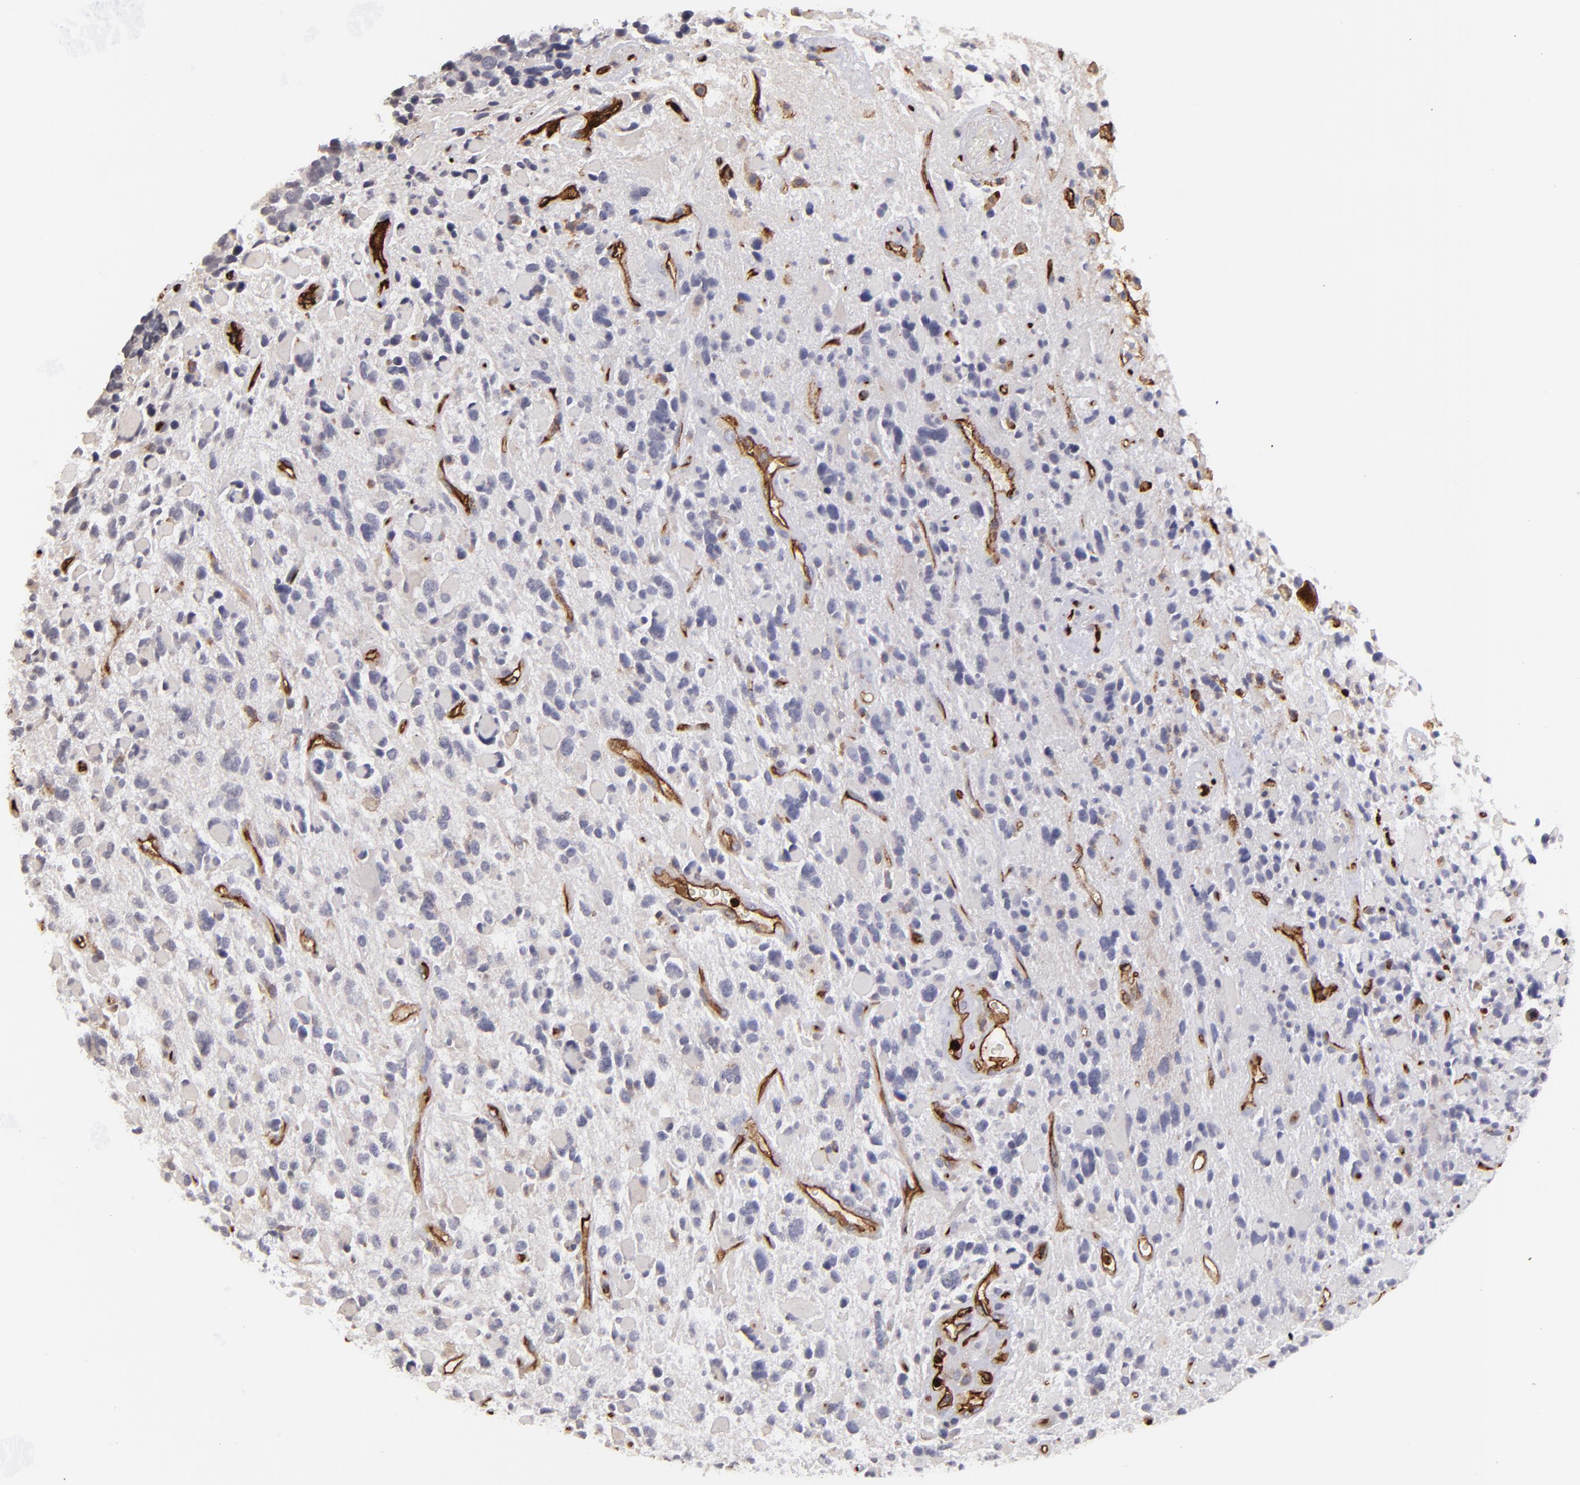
{"staining": {"intensity": "negative", "quantity": "none", "location": "none"}, "tissue": "glioma", "cell_type": "Tumor cells", "image_type": "cancer", "snomed": [{"axis": "morphology", "description": "Glioma, malignant, High grade"}, {"axis": "topography", "description": "Brain"}], "caption": "The micrograph reveals no significant staining in tumor cells of malignant glioma (high-grade).", "gene": "DYSF", "patient": {"sex": "female", "age": 37}}